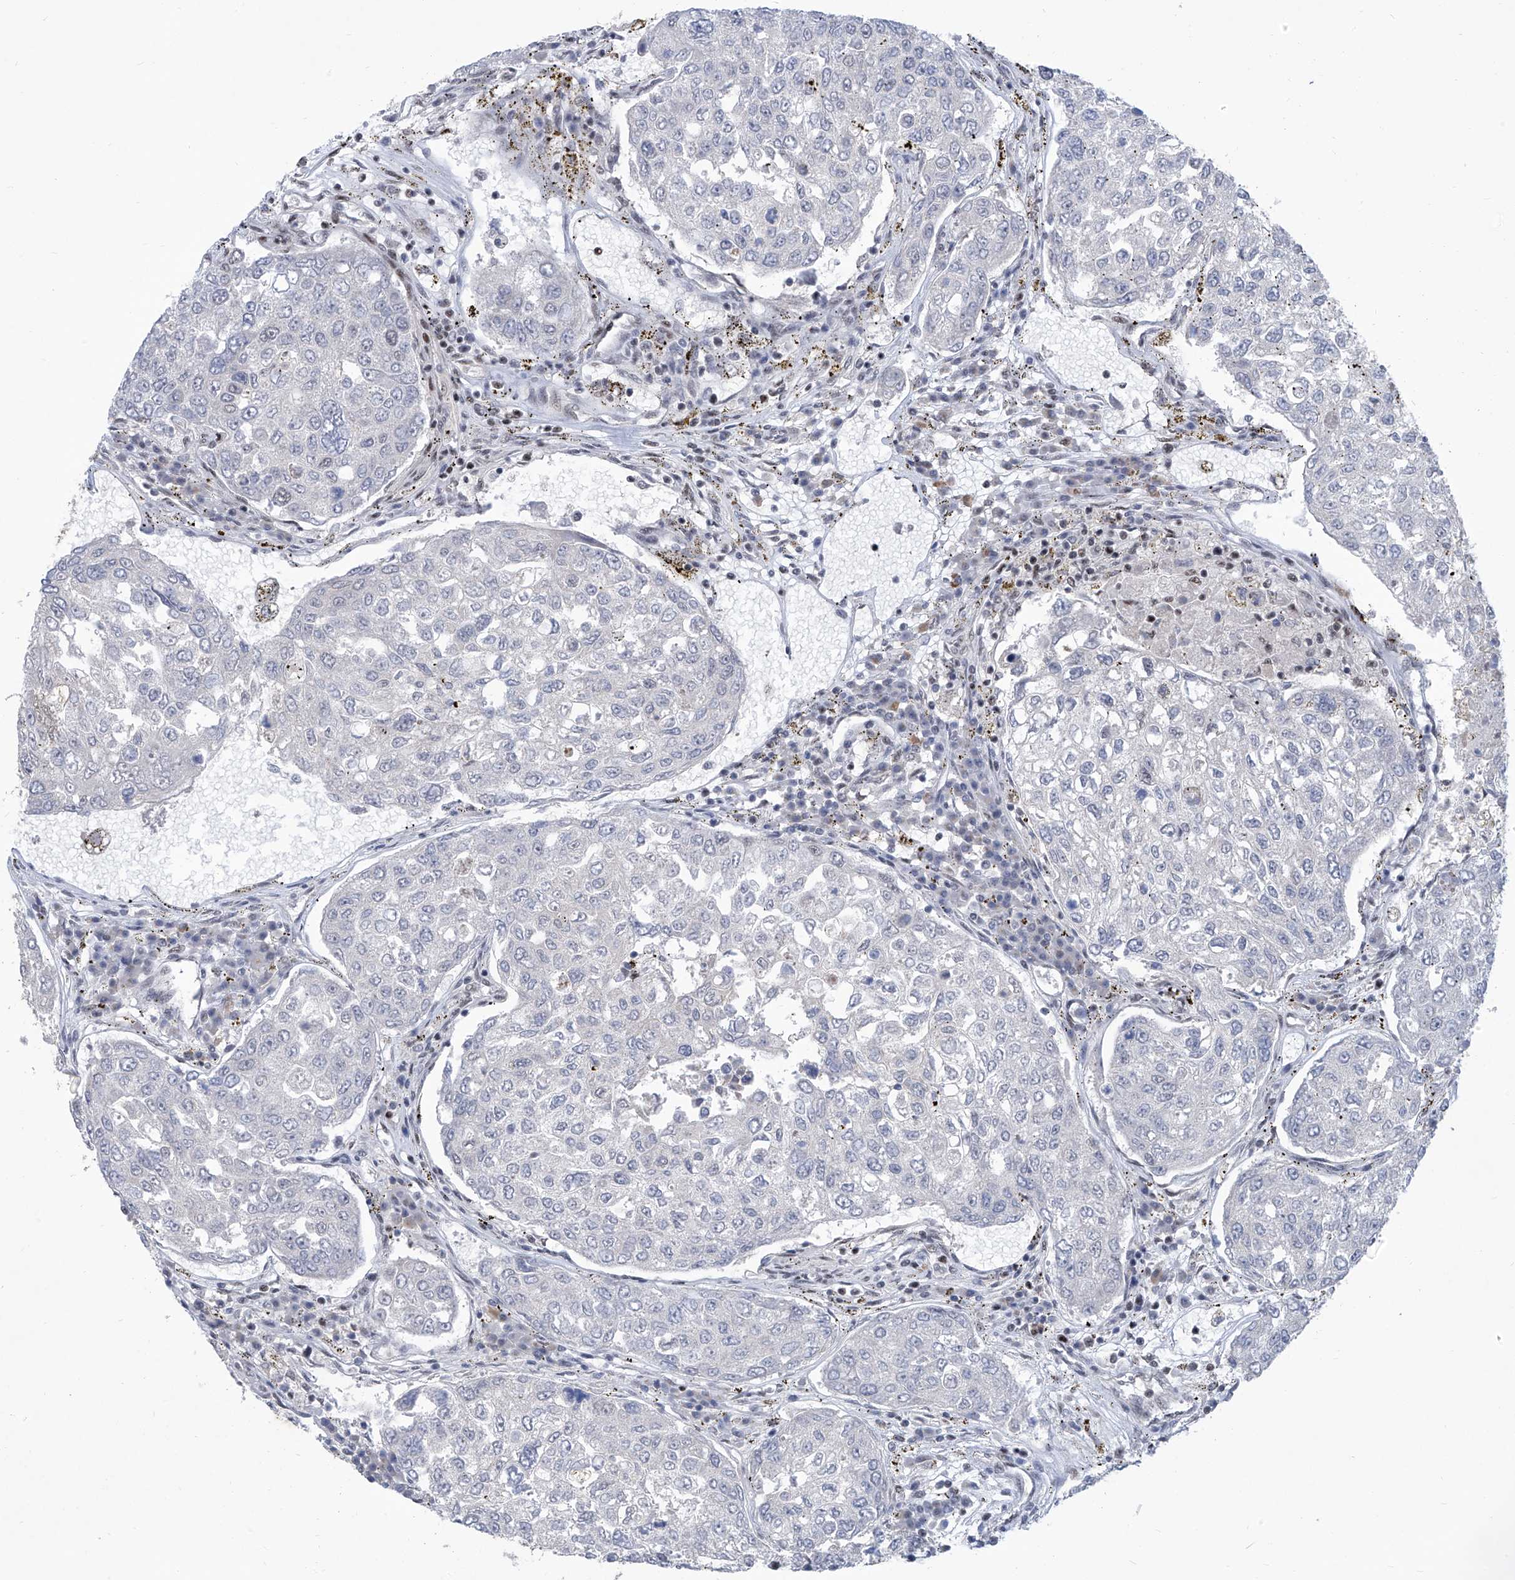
{"staining": {"intensity": "negative", "quantity": "none", "location": "none"}, "tissue": "urothelial cancer", "cell_type": "Tumor cells", "image_type": "cancer", "snomed": [{"axis": "morphology", "description": "Urothelial carcinoma, High grade"}, {"axis": "topography", "description": "Lymph node"}, {"axis": "topography", "description": "Urinary bladder"}], "caption": "Immunohistochemistry micrograph of urothelial cancer stained for a protein (brown), which displays no staining in tumor cells.", "gene": "FBXL4", "patient": {"sex": "male", "age": 51}}